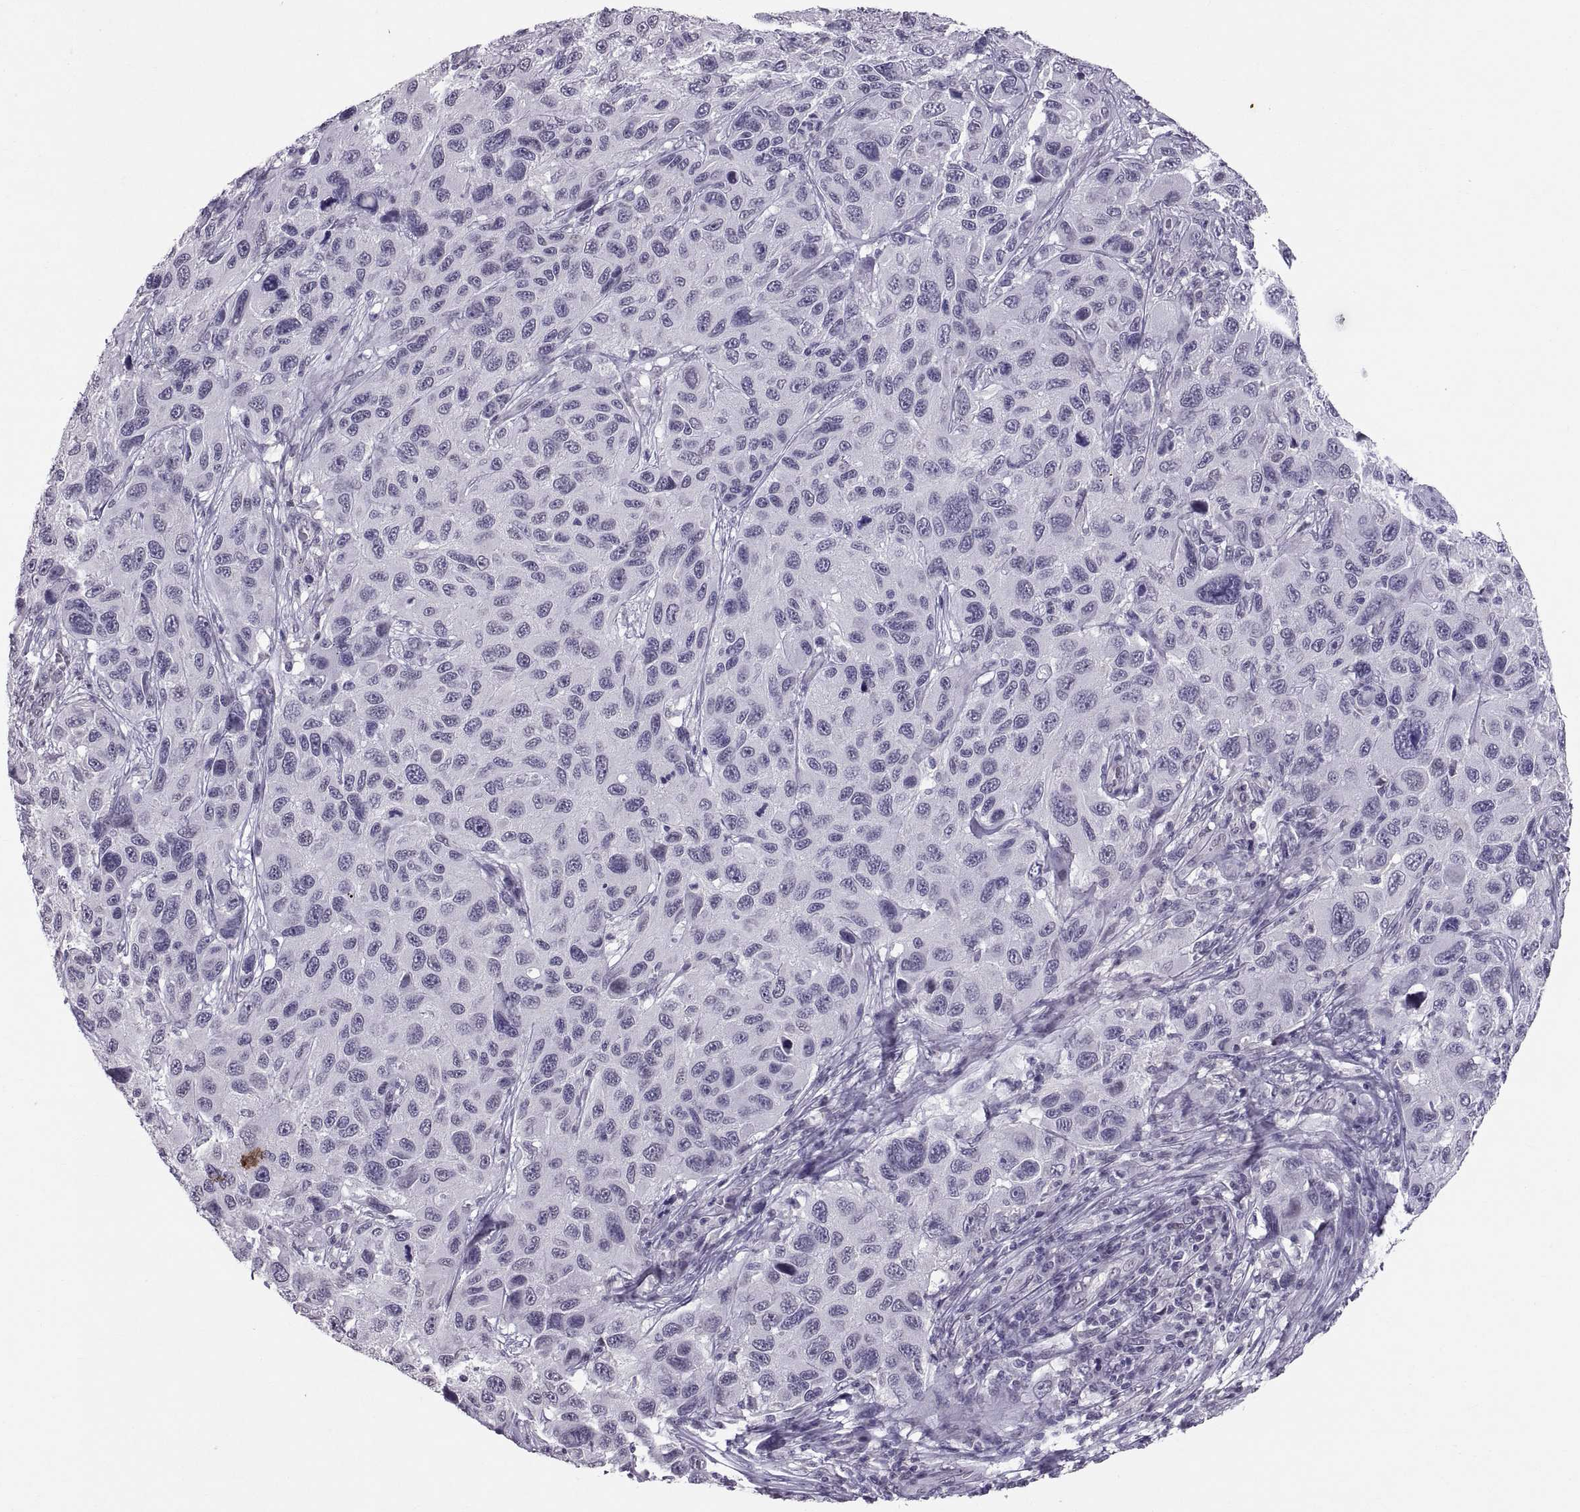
{"staining": {"intensity": "negative", "quantity": "none", "location": "none"}, "tissue": "melanoma", "cell_type": "Tumor cells", "image_type": "cancer", "snomed": [{"axis": "morphology", "description": "Malignant melanoma, NOS"}, {"axis": "topography", "description": "Skin"}], "caption": "Melanoma was stained to show a protein in brown. There is no significant positivity in tumor cells.", "gene": "KRT77", "patient": {"sex": "male", "age": 53}}